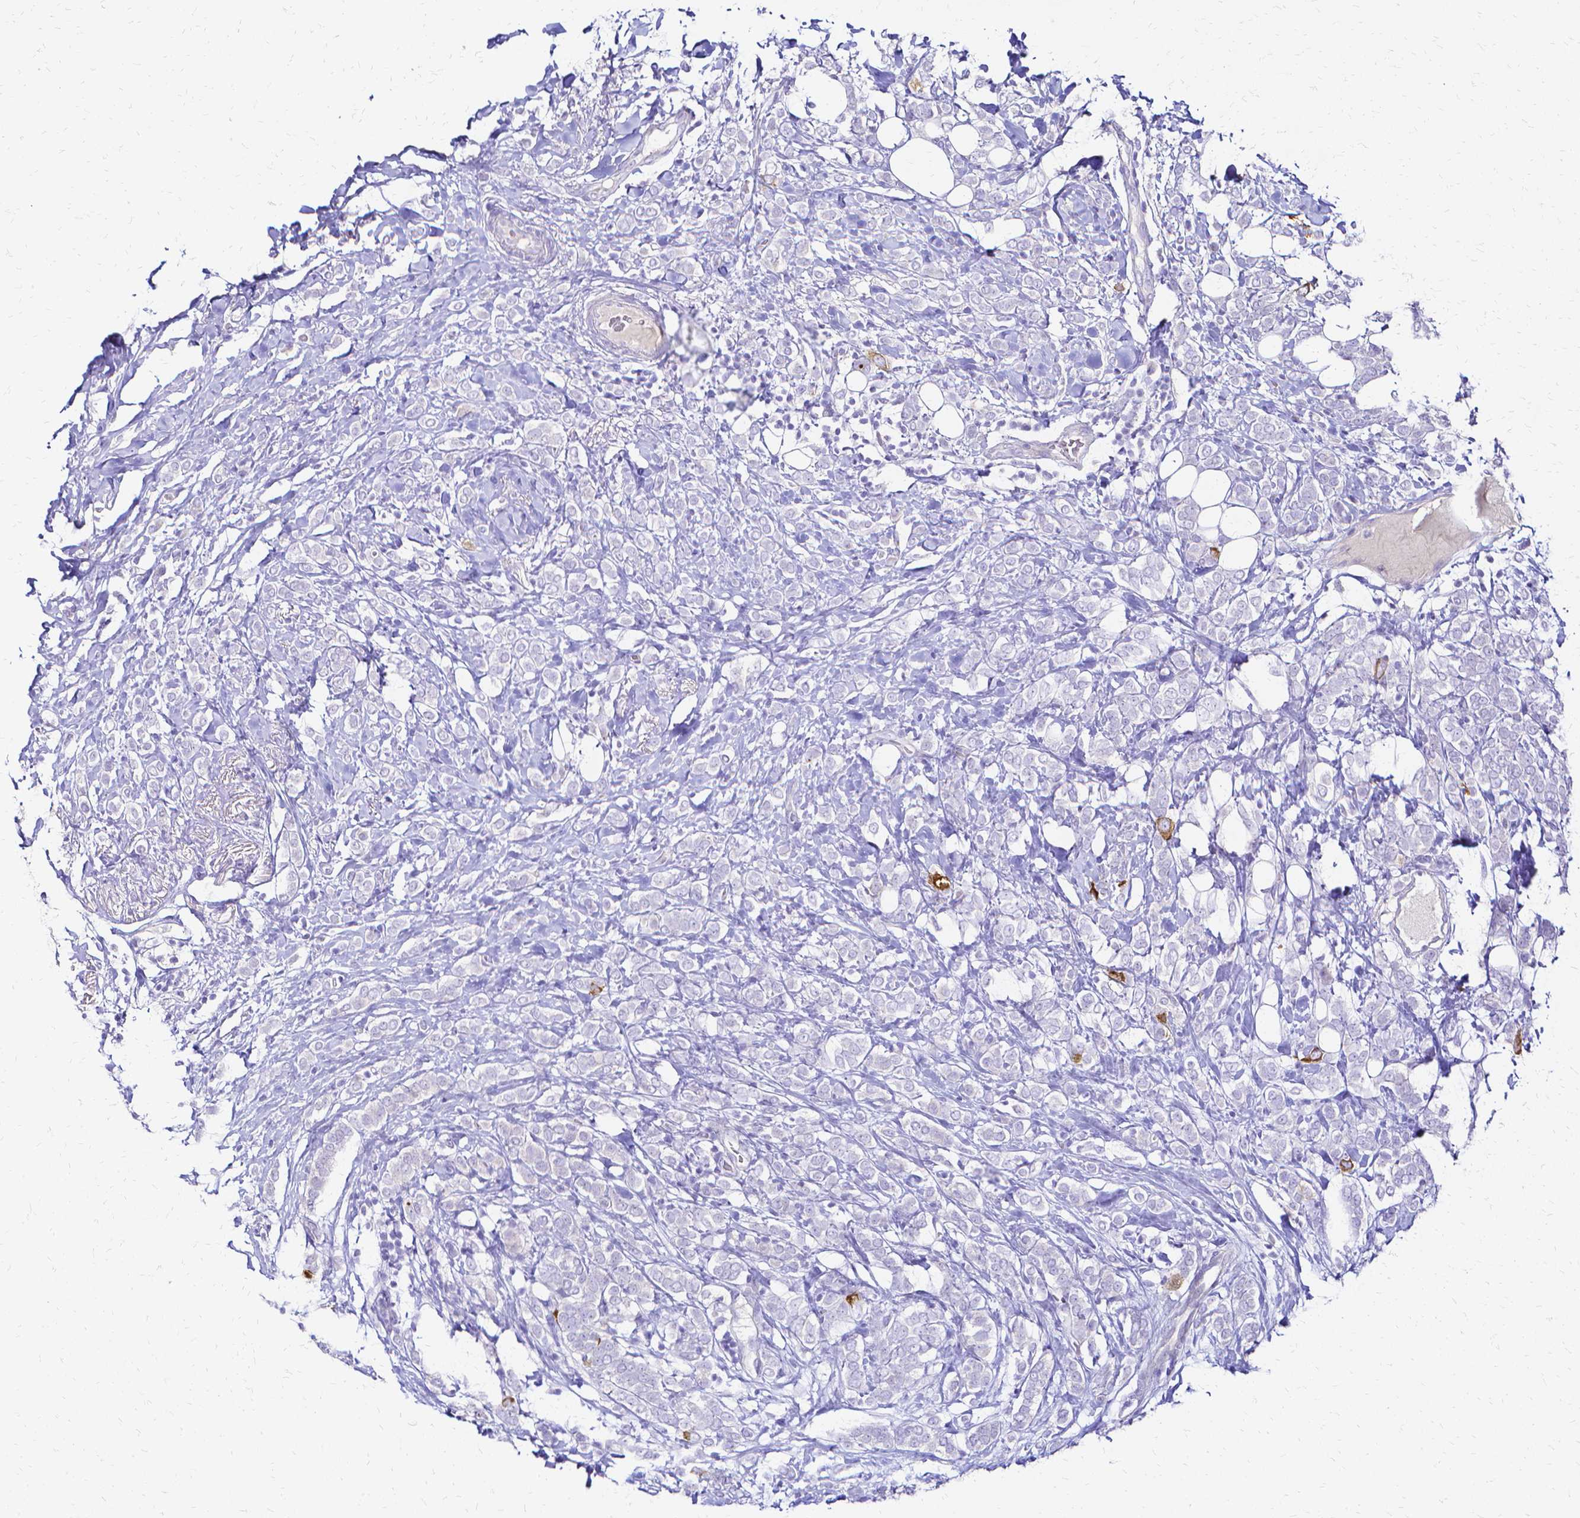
{"staining": {"intensity": "strong", "quantity": "<25%", "location": "cytoplasmic/membranous"}, "tissue": "breast cancer", "cell_type": "Tumor cells", "image_type": "cancer", "snomed": [{"axis": "morphology", "description": "Lobular carcinoma"}, {"axis": "topography", "description": "Breast"}], "caption": "Human lobular carcinoma (breast) stained with a brown dye displays strong cytoplasmic/membranous positive expression in about <25% of tumor cells.", "gene": "CCNB1", "patient": {"sex": "female", "age": 49}}